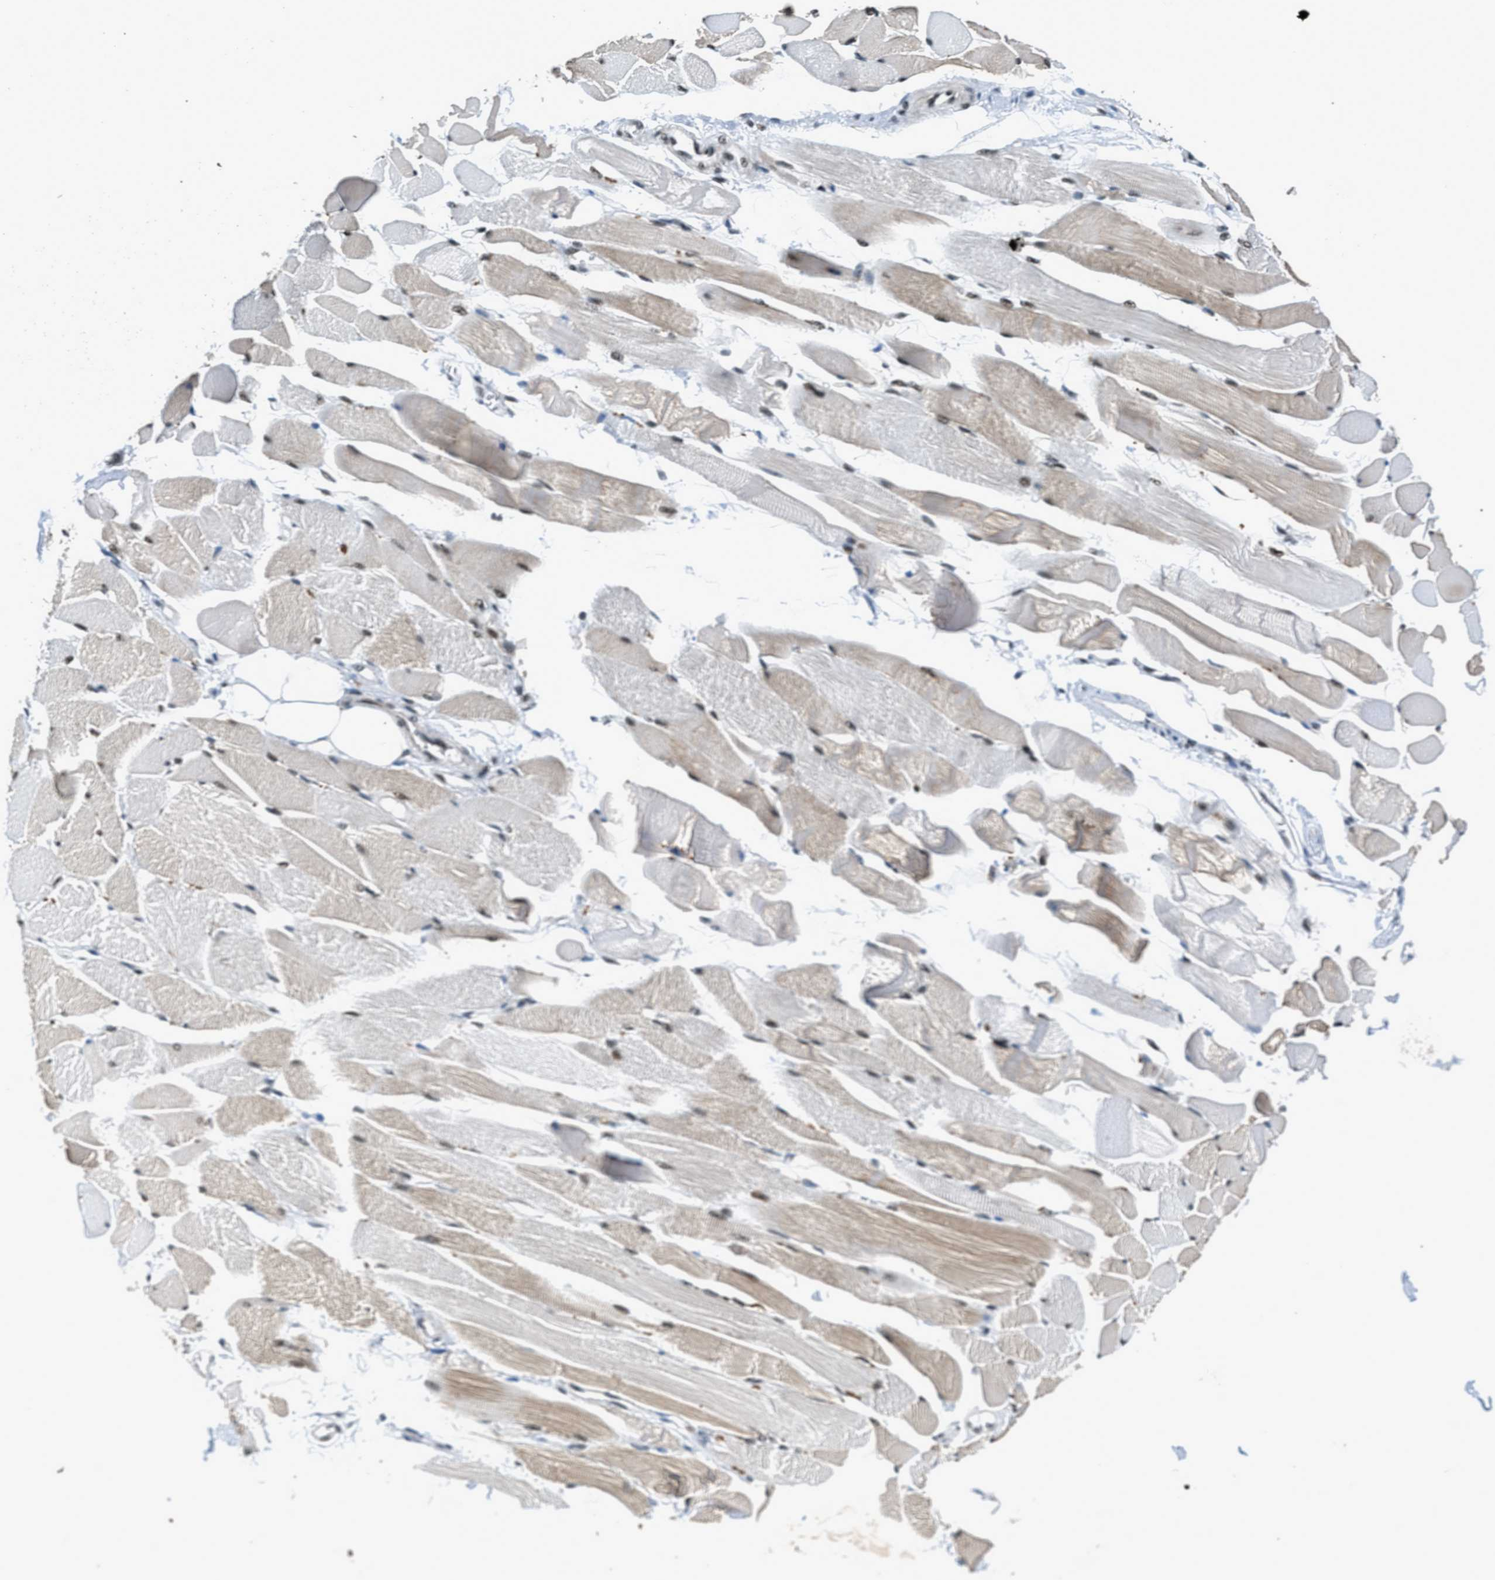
{"staining": {"intensity": "strong", "quantity": ">75%", "location": "cytoplasmic/membranous,nuclear"}, "tissue": "skeletal muscle", "cell_type": "Myocytes", "image_type": "normal", "snomed": [{"axis": "morphology", "description": "Normal tissue, NOS"}, {"axis": "topography", "description": "Skeletal muscle"}, {"axis": "topography", "description": "Peripheral nerve tissue"}], "caption": "Immunohistochemical staining of unremarkable human skeletal muscle reveals >75% levels of strong cytoplasmic/membranous,nuclear protein positivity in approximately >75% of myocytes. Nuclei are stained in blue.", "gene": "KDM3B", "patient": {"sex": "female", "age": 84}}